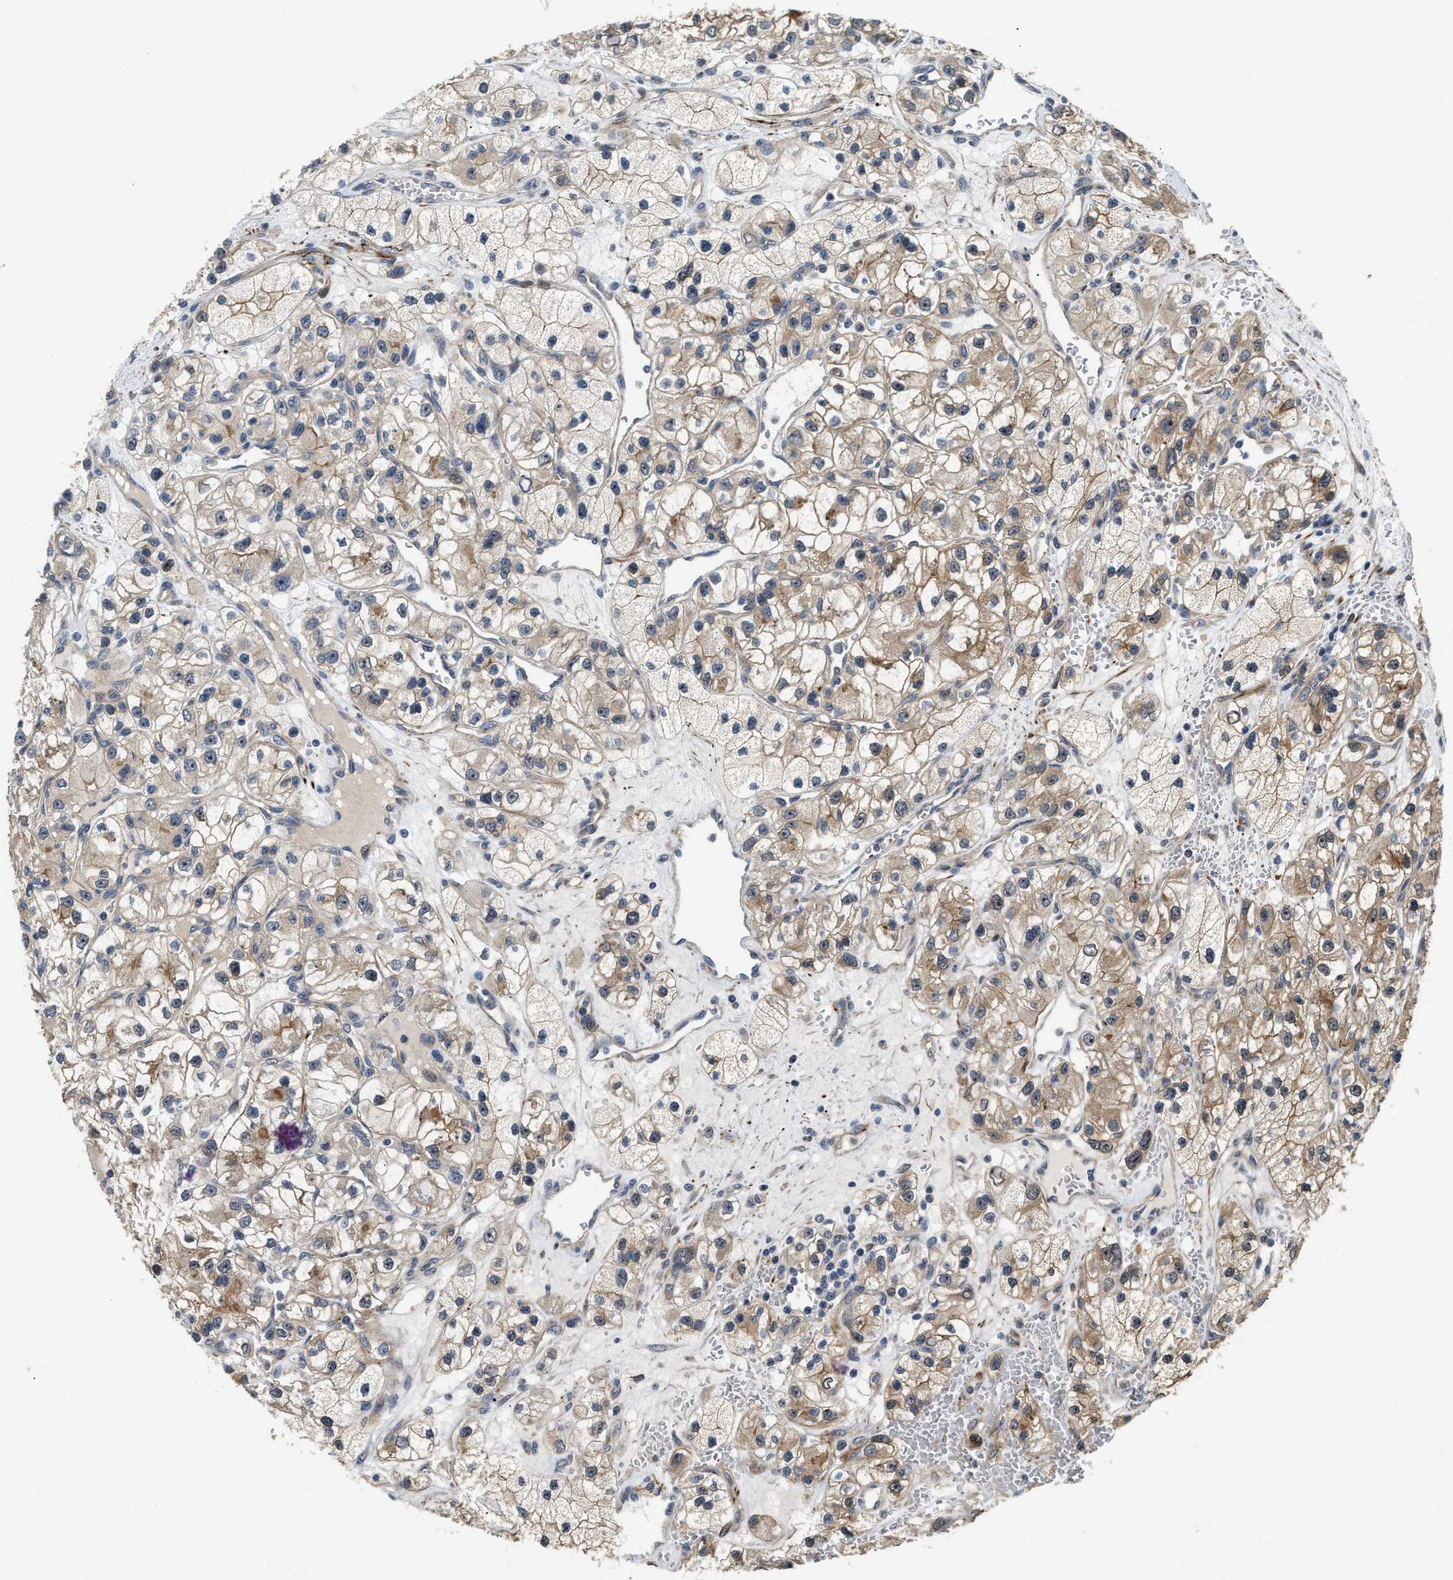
{"staining": {"intensity": "moderate", "quantity": "25%-75%", "location": "cytoplasmic/membranous"}, "tissue": "renal cancer", "cell_type": "Tumor cells", "image_type": "cancer", "snomed": [{"axis": "morphology", "description": "Adenocarcinoma, NOS"}, {"axis": "topography", "description": "Kidney"}], "caption": "The micrograph reveals staining of renal cancer (adenocarcinoma), revealing moderate cytoplasmic/membranous protein positivity (brown color) within tumor cells. The staining is performed using DAB brown chromogen to label protein expression. The nuclei are counter-stained blue using hematoxylin.", "gene": "ALDH3A2", "patient": {"sex": "female", "age": 57}}